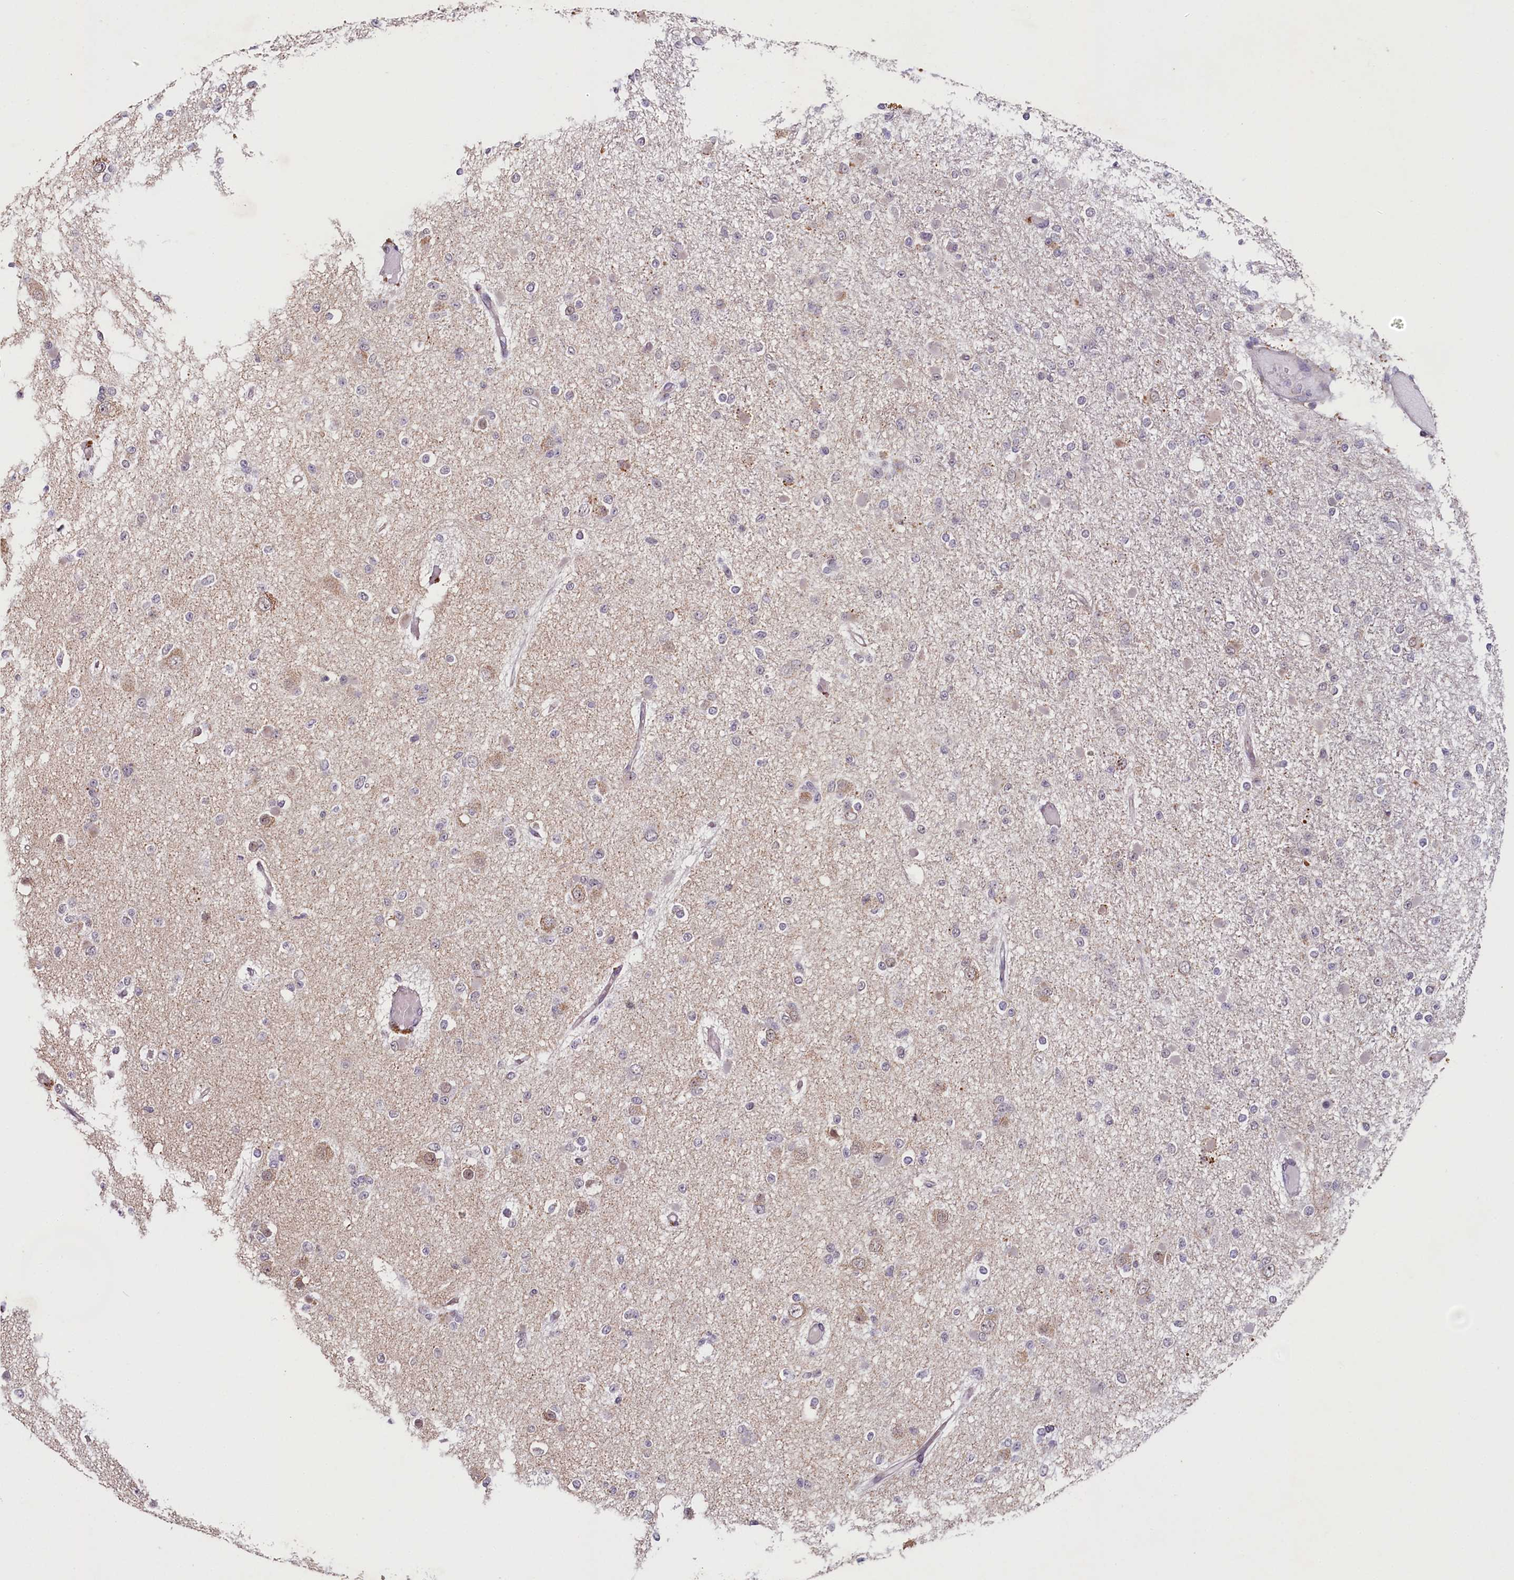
{"staining": {"intensity": "negative", "quantity": "none", "location": "none"}, "tissue": "glioma", "cell_type": "Tumor cells", "image_type": "cancer", "snomed": [{"axis": "morphology", "description": "Glioma, malignant, Low grade"}, {"axis": "topography", "description": "Brain"}], "caption": "There is no significant expression in tumor cells of malignant glioma (low-grade).", "gene": "PDE6D", "patient": {"sex": "female", "age": 22}}